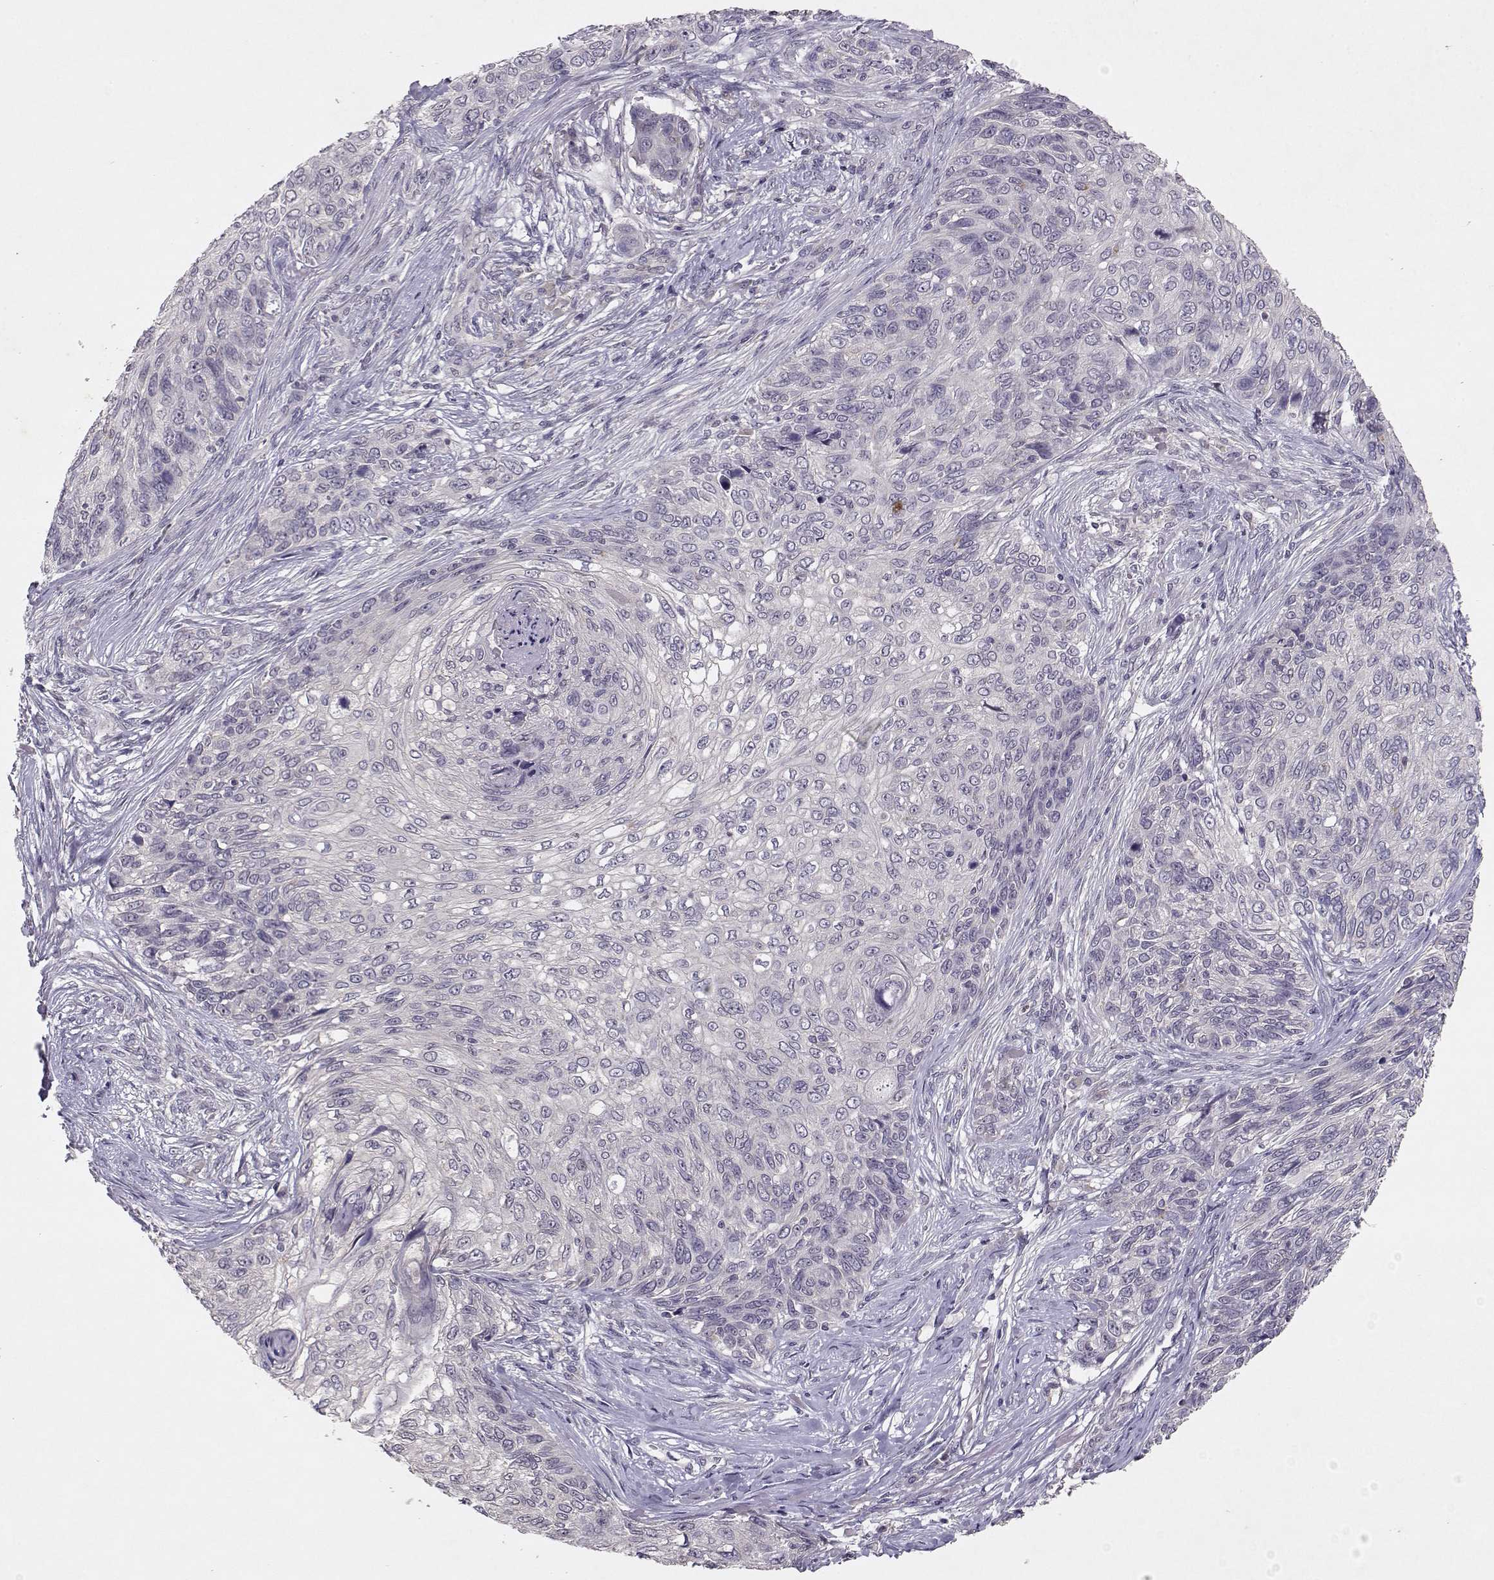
{"staining": {"intensity": "negative", "quantity": "none", "location": "none"}, "tissue": "skin cancer", "cell_type": "Tumor cells", "image_type": "cancer", "snomed": [{"axis": "morphology", "description": "Squamous cell carcinoma, NOS"}, {"axis": "topography", "description": "Skin"}], "caption": "This is an immunohistochemistry (IHC) micrograph of human skin cancer. There is no staining in tumor cells.", "gene": "BMX", "patient": {"sex": "male", "age": 92}}